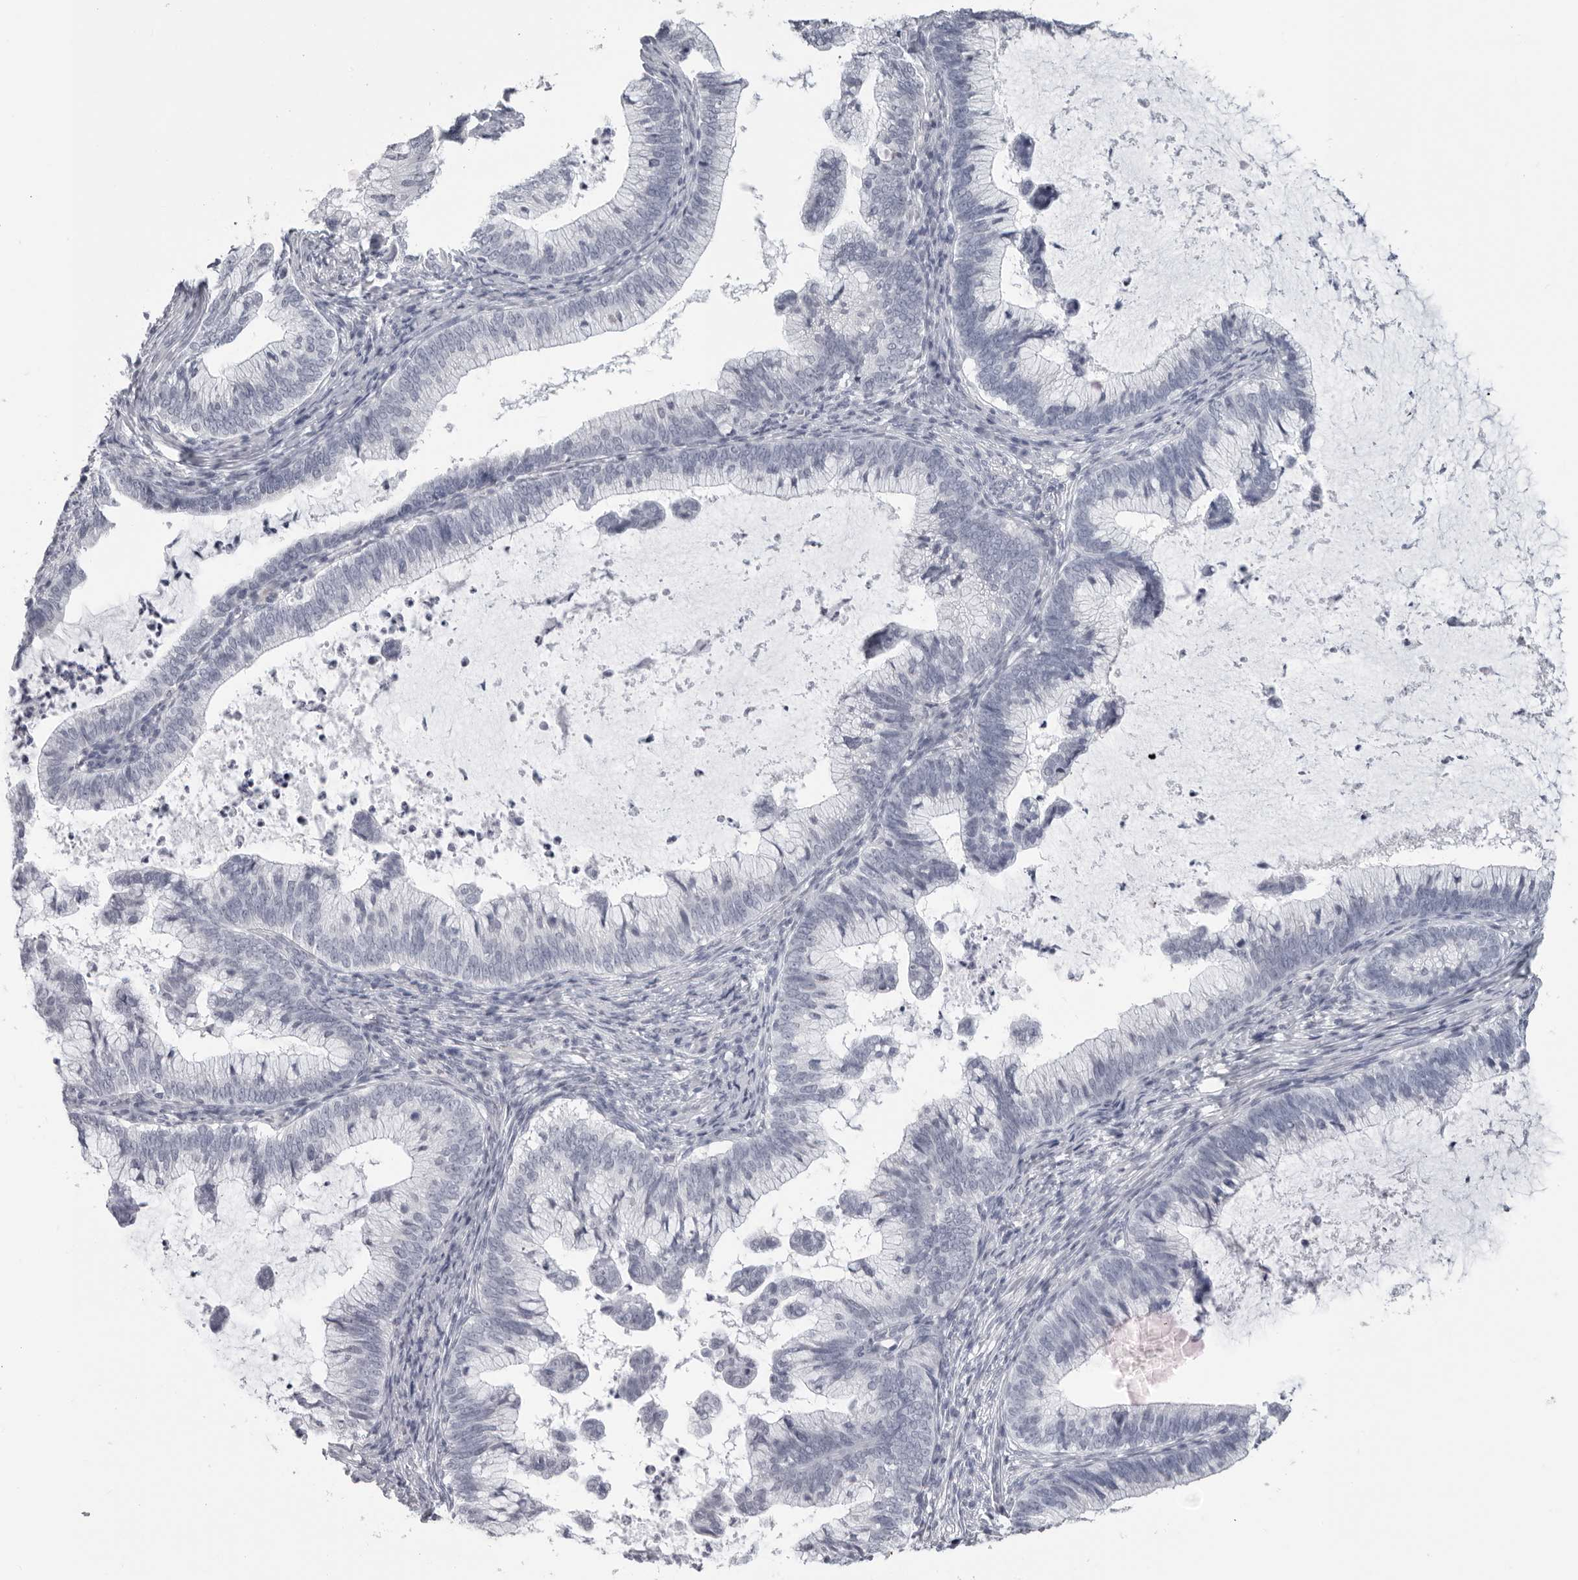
{"staining": {"intensity": "negative", "quantity": "none", "location": "none"}, "tissue": "cervical cancer", "cell_type": "Tumor cells", "image_type": "cancer", "snomed": [{"axis": "morphology", "description": "Adenocarcinoma, NOS"}, {"axis": "topography", "description": "Cervix"}], "caption": "Image shows no protein expression in tumor cells of cervical adenocarcinoma tissue.", "gene": "OPLAH", "patient": {"sex": "female", "age": 36}}